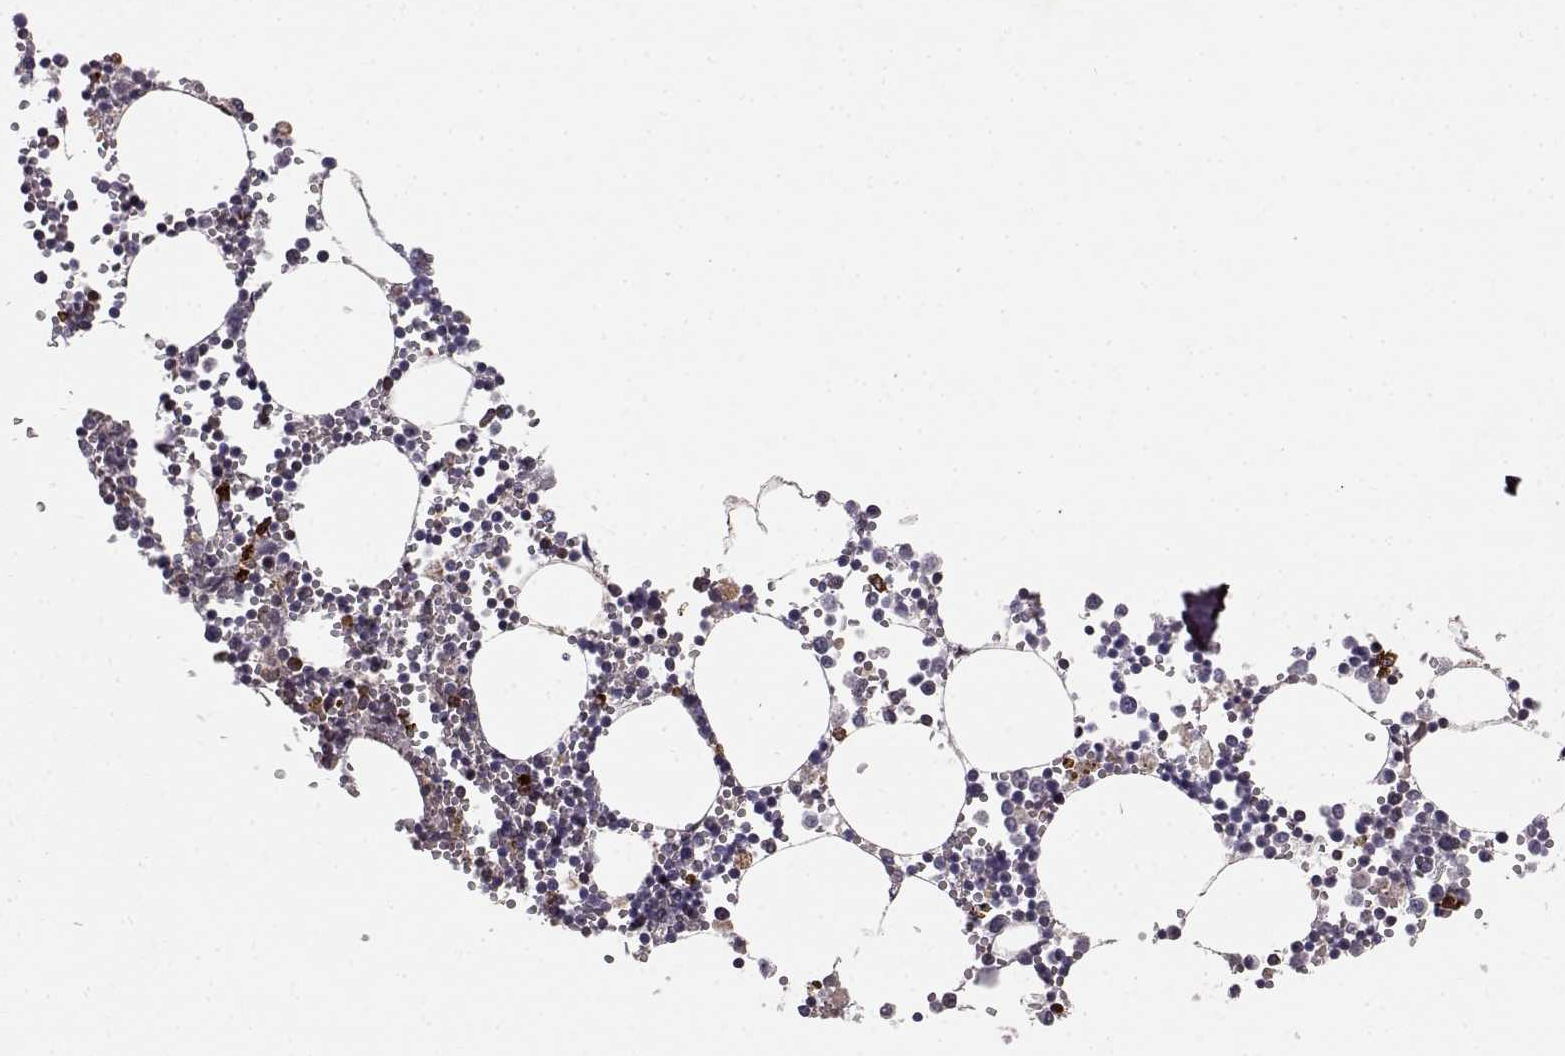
{"staining": {"intensity": "moderate", "quantity": "<25%", "location": "cytoplasmic/membranous"}, "tissue": "bone marrow", "cell_type": "Hematopoietic cells", "image_type": "normal", "snomed": [{"axis": "morphology", "description": "Normal tissue, NOS"}, {"axis": "topography", "description": "Bone marrow"}], "caption": "DAB immunohistochemical staining of benign bone marrow displays moderate cytoplasmic/membranous protein expression in about <25% of hematopoietic cells. (DAB IHC, brown staining for protein, blue staining for nuclei).", "gene": "CCNF", "patient": {"sex": "male", "age": 54}}